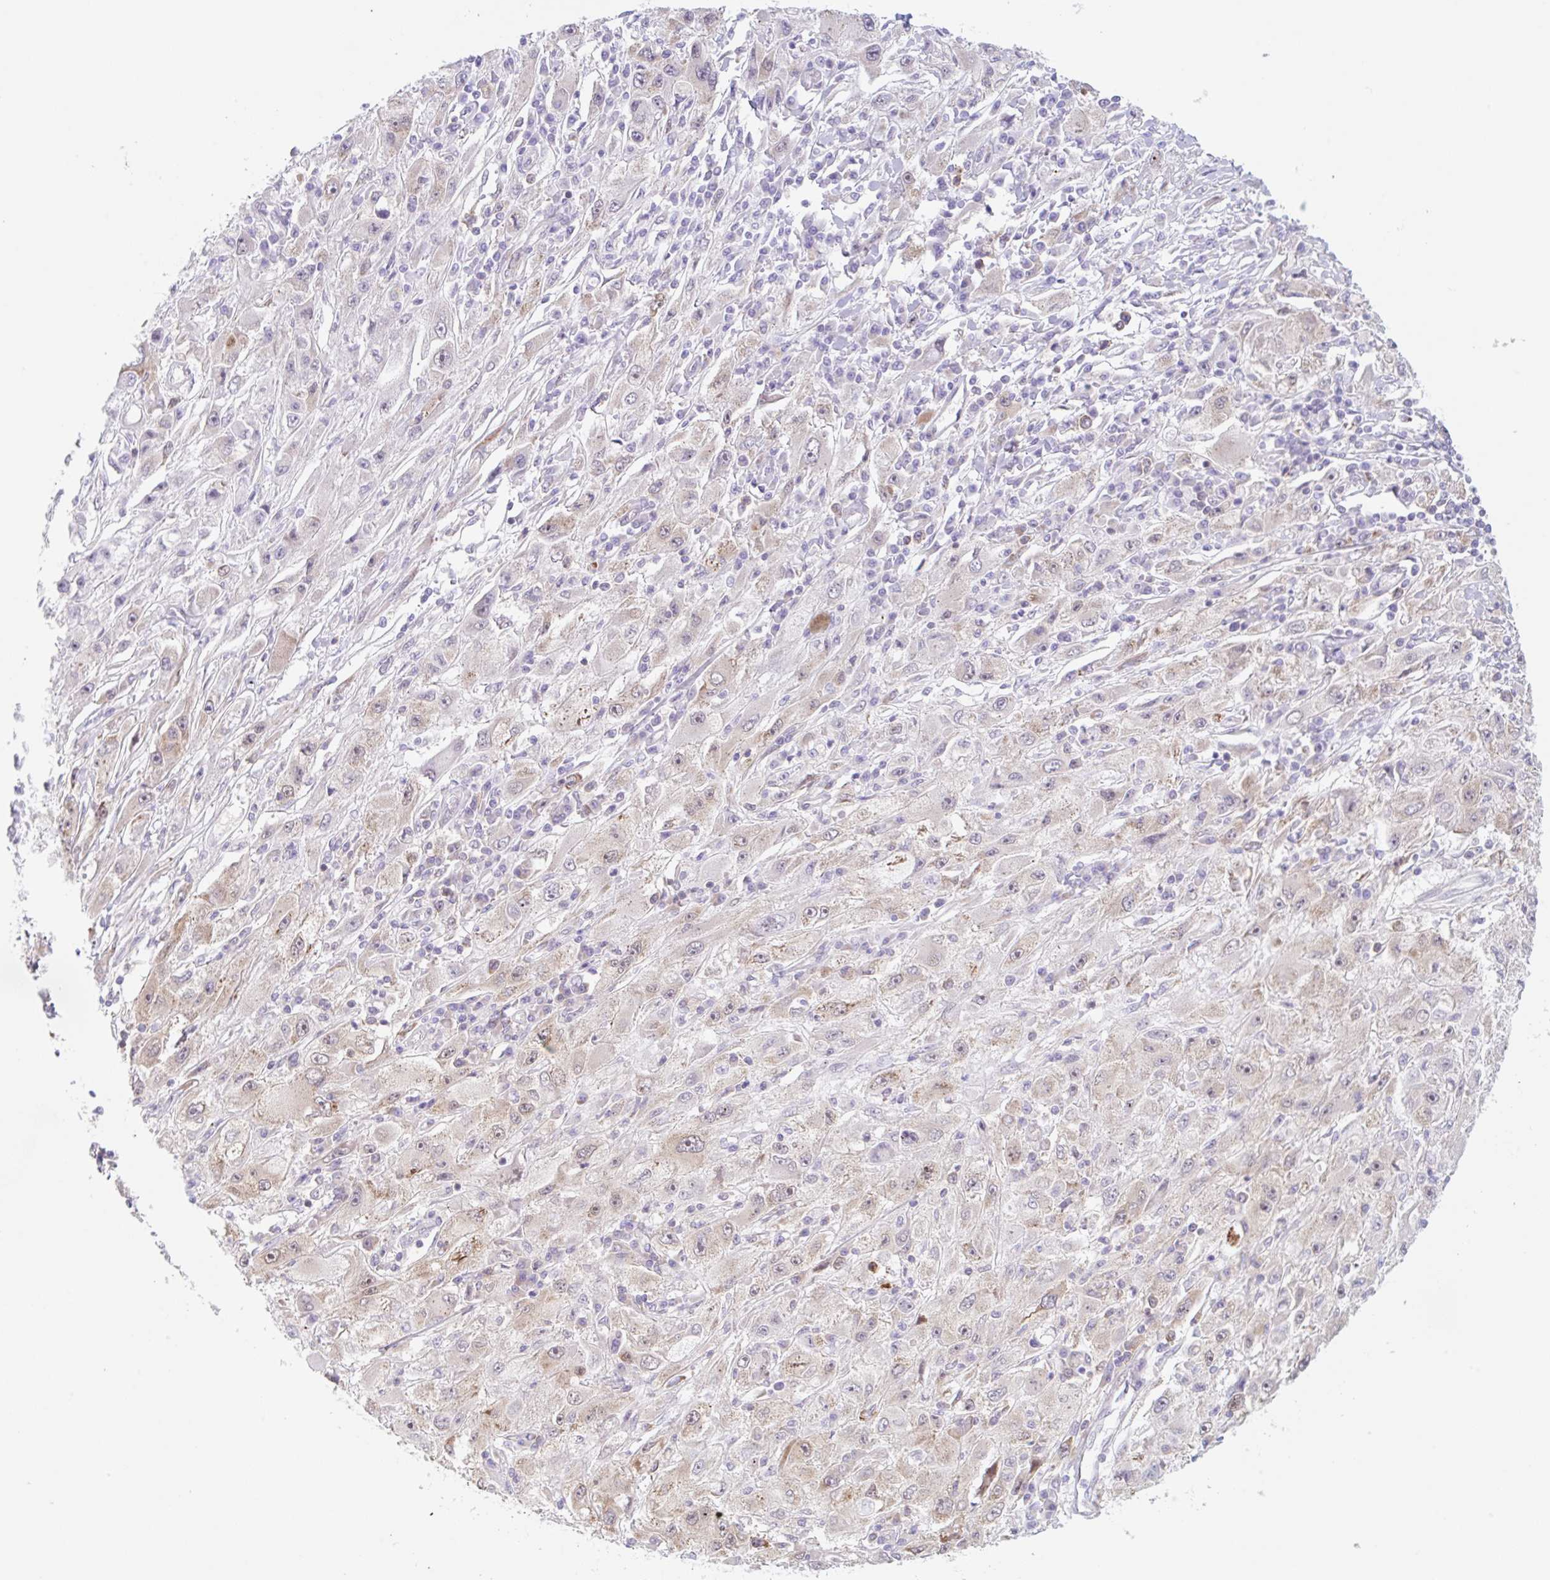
{"staining": {"intensity": "weak", "quantity": "<25%", "location": "cytoplasmic/membranous"}, "tissue": "melanoma", "cell_type": "Tumor cells", "image_type": "cancer", "snomed": [{"axis": "morphology", "description": "Malignant melanoma, Metastatic site"}, {"axis": "topography", "description": "Skin"}], "caption": "Tumor cells show no significant protein expression in malignant melanoma (metastatic site).", "gene": "TBPL2", "patient": {"sex": "male", "age": 53}}